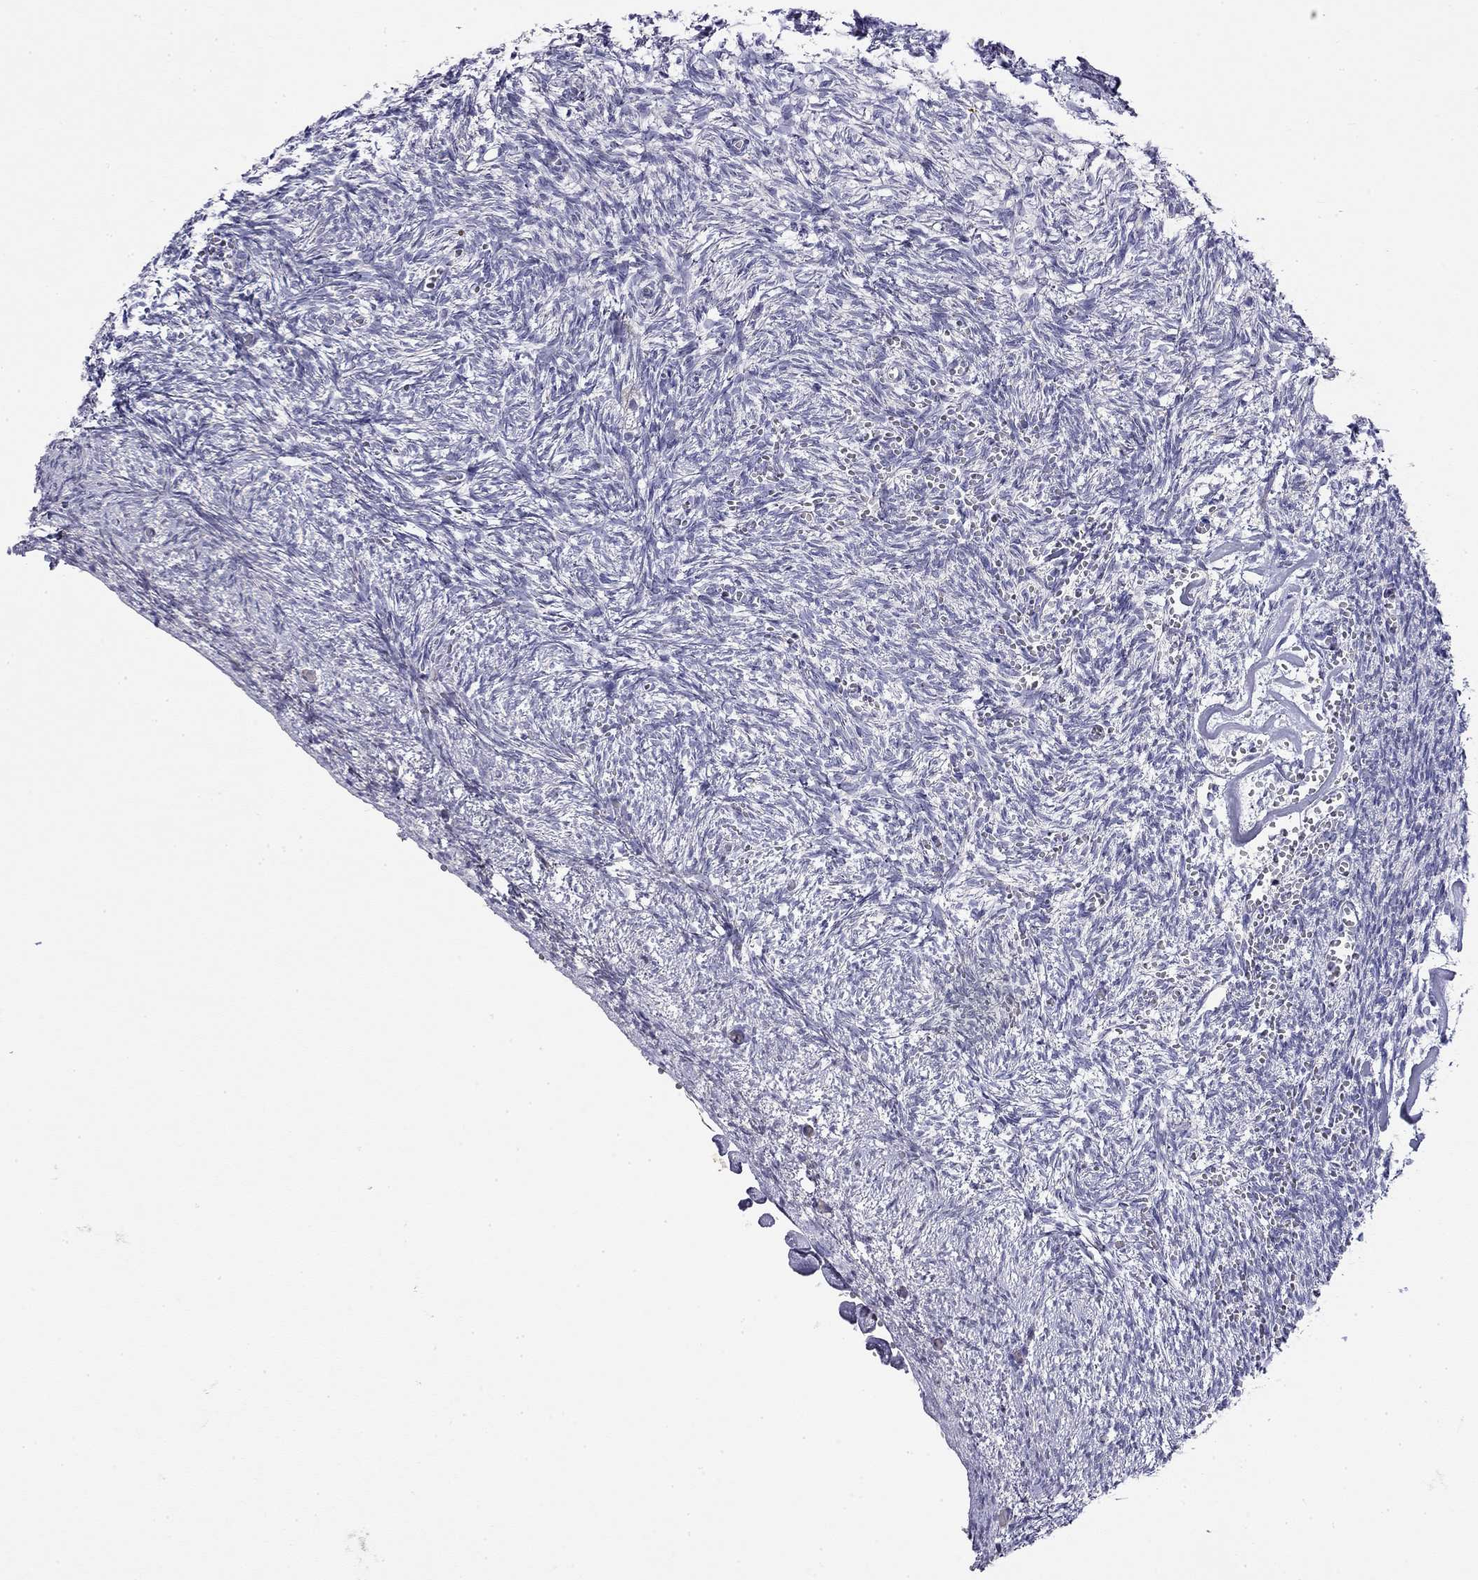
{"staining": {"intensity": "negative", "quantity": "none", "location": "none"}, "tissue": "ovary", "cell_type": "Follicle cells", "image_type": "normal", "snomed": [{"axis": "morphology", "description": "Normal tissue, NOS"}, {"axis": "topography", "description": "Ovary"}], "caption": "Follicle cells show no significant protein staining in benign ovary.", "gene": "RTL1", "patient": {"sex": "female", "age": 43}}